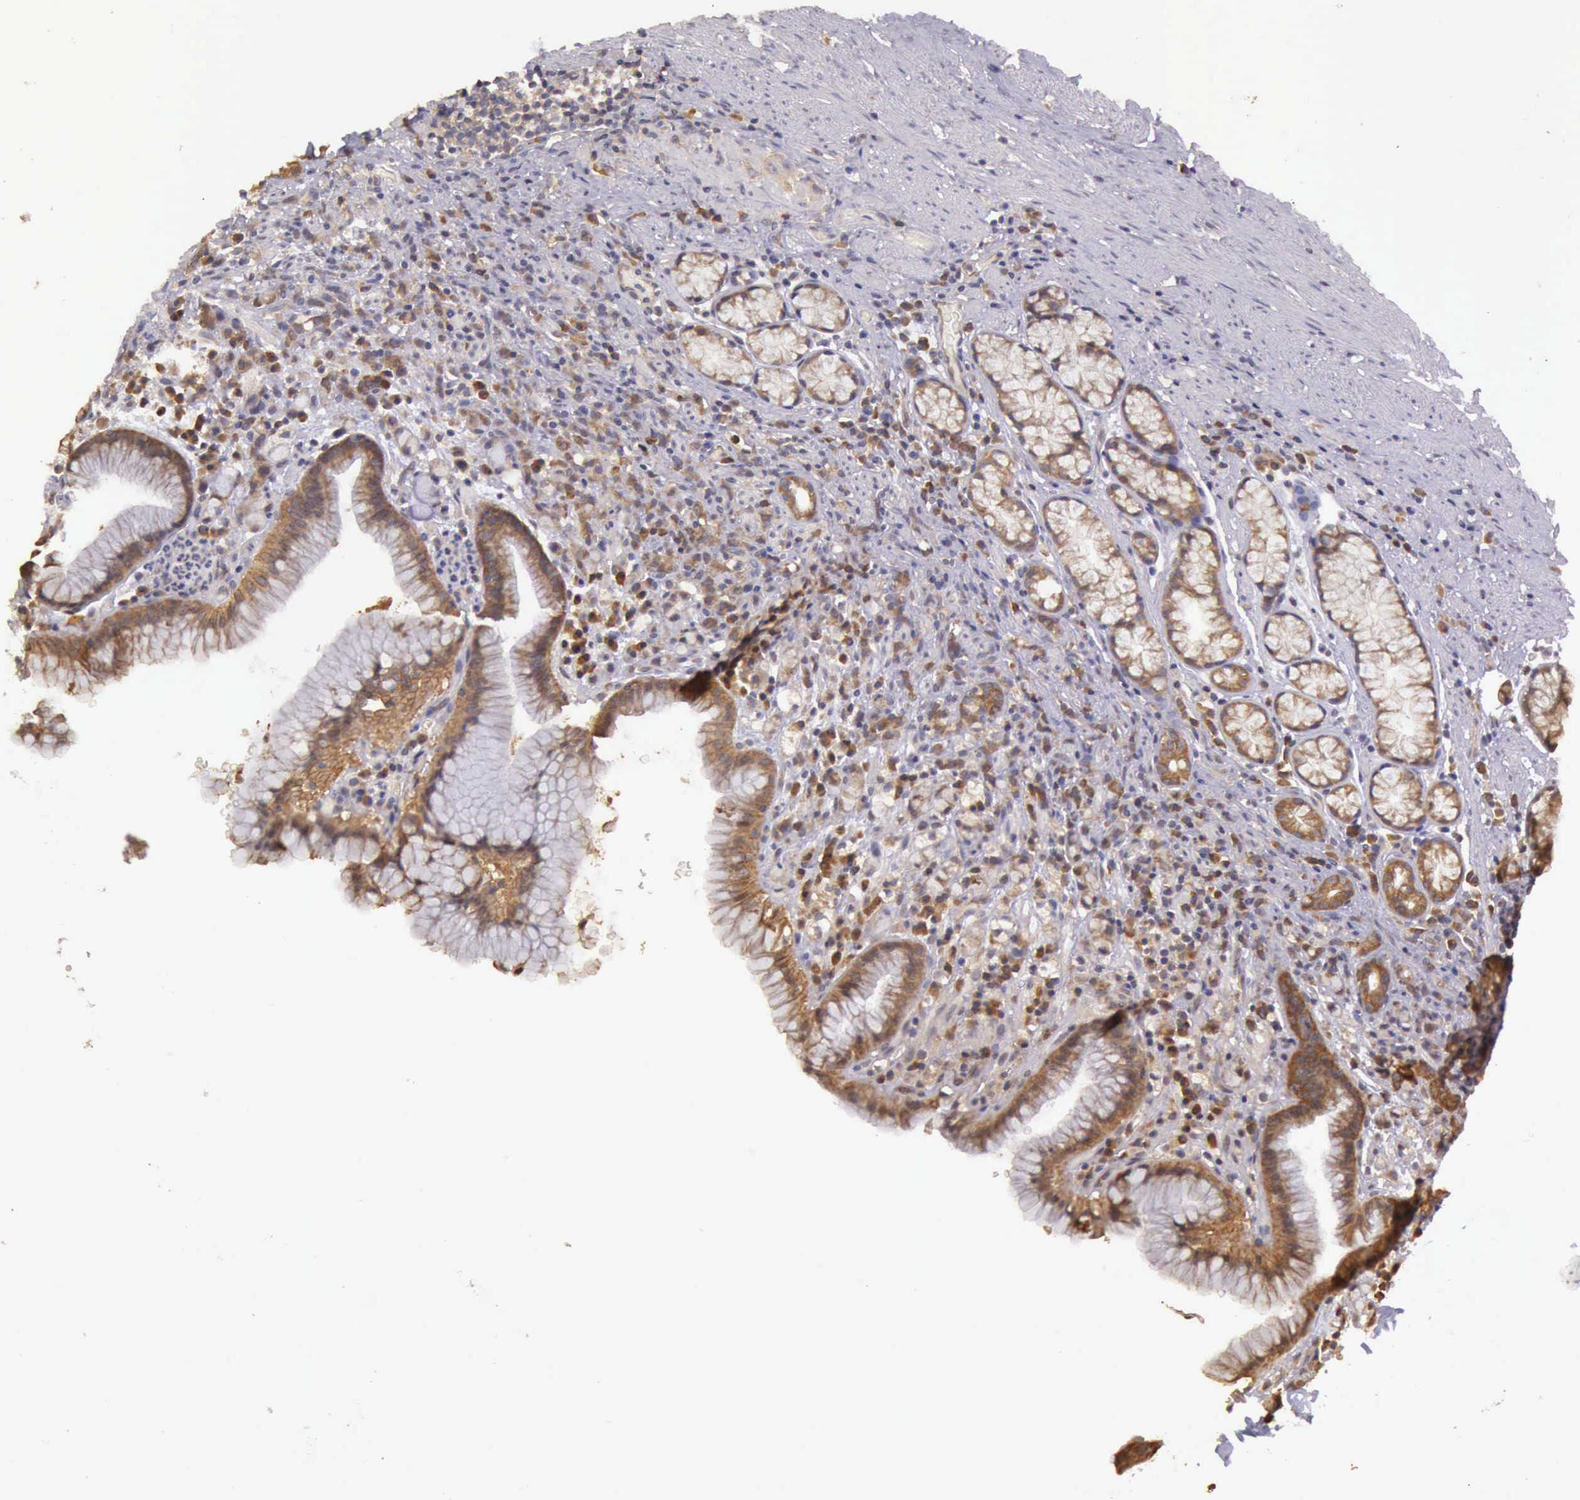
{"staining": {"intensity": "strong", "quantity": ">75%", "location": "cytoplasmic/membranous"}, "tissue": "stomach", "cell_type": "Glandular cells", "image_type": "normal", "snomed": [{"axis": "morphology", "description": "Normal tissue, NOS"}, {"axis": "topography", "description": "Stomach, lower"}], "caption": "The photomicrograph displays a brown stain indicating the presence of a protein in the cytoplasmic/membranous of glandular cells in stomach.", "gene": "EIF5", "patient": {"sex": "male", "age": 56}}